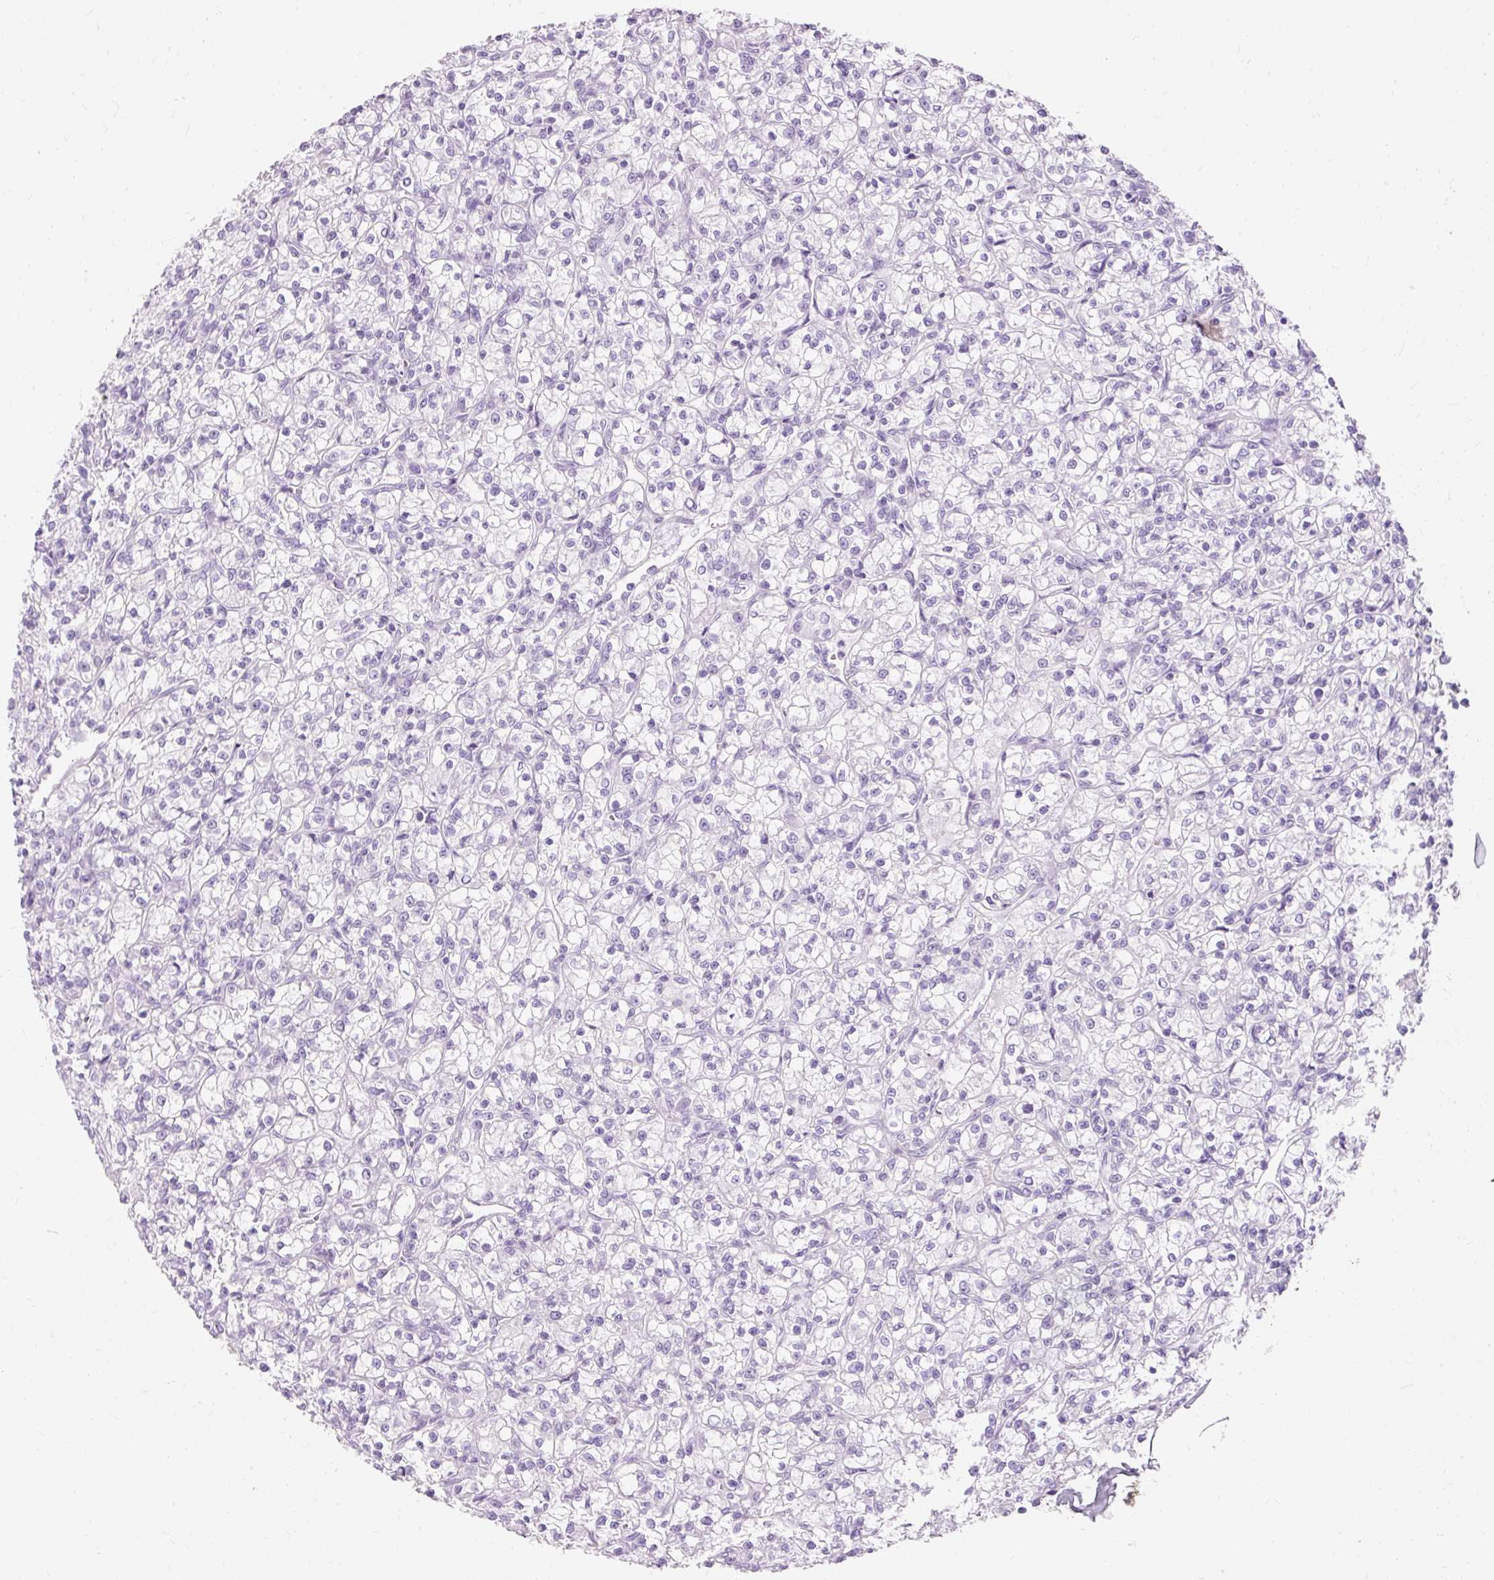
{"staining": {"intensity": "negative", "quantity": "none", "location": "none"}, "tissue": "renal cancer", "cell_type": "Tumor cells", "image_type": "cancer", "snomed": [{"axis": "morphology", "description": "Adenocarcinoma, NOS"}, {"axis": "topography", "description": "Kidney"}], "caption": "Renal cancer (adenocarcinoma) stained for a protein using immunohistochemistry shows no expression tumor cells.", "gene": "TMEM213", "patient": {"sex": "female", "age": 59}}